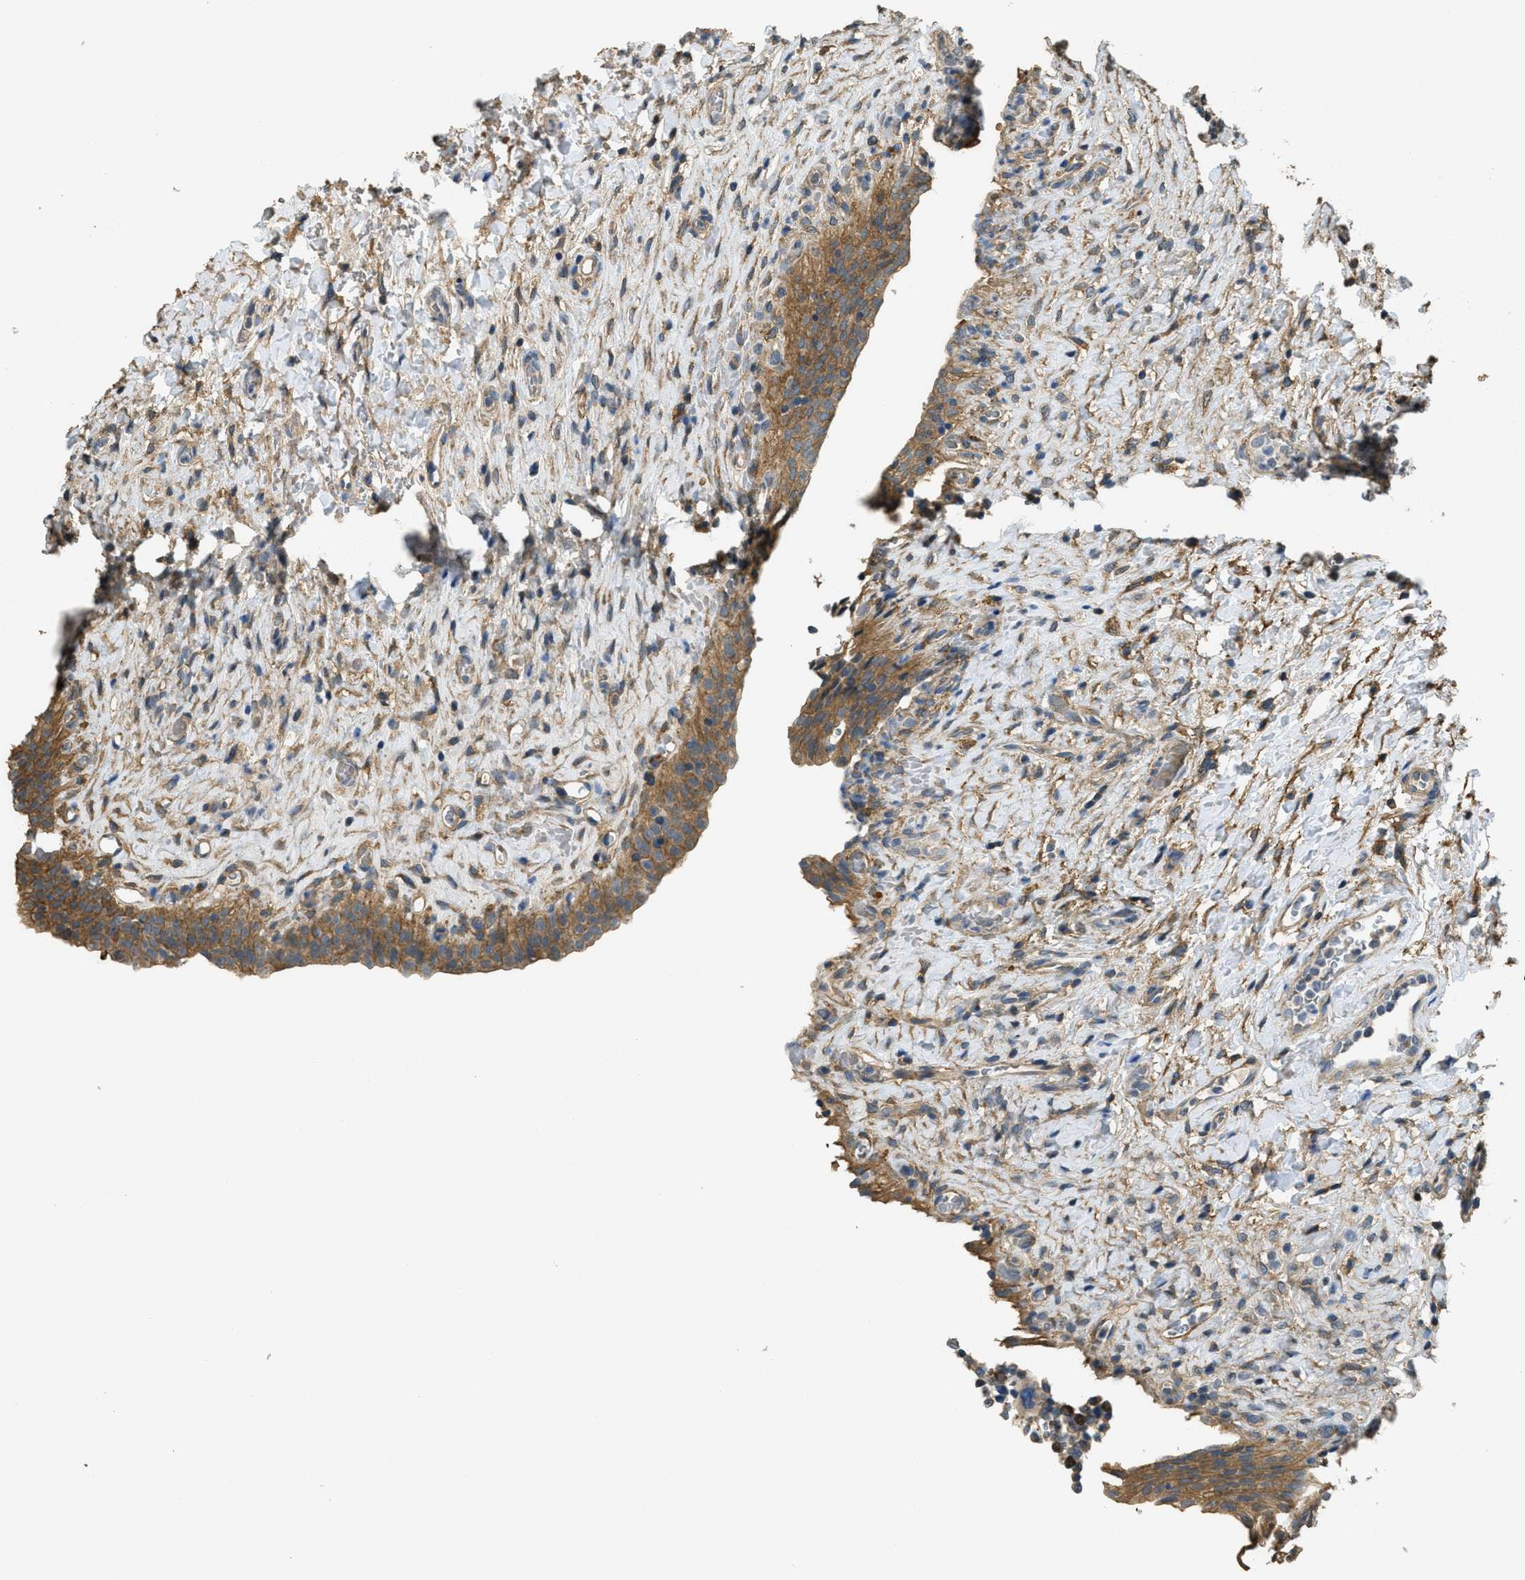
{"staining": {"intensity": "moderate", "quantity": ">75%", "location": "cytoplasmic/membranous"}, "tissue": "urinary bladder", "cell_type": "Urothelial cells", "image_type": "normal", "snomed": [{"axis": "morphology", "description": "Urothelial carcinoma, High grade"}, {"axis": "topography", "description": "Urinary bladder"}], "caption": "Immunohistochemical staining of benign urinary bladder shows >75% levels of moderate cytoplasmic/membranous protein staining in about >75% of urothelial cells.", "gene": "CD276", "patient": {"sex": "male", "age": 46}}